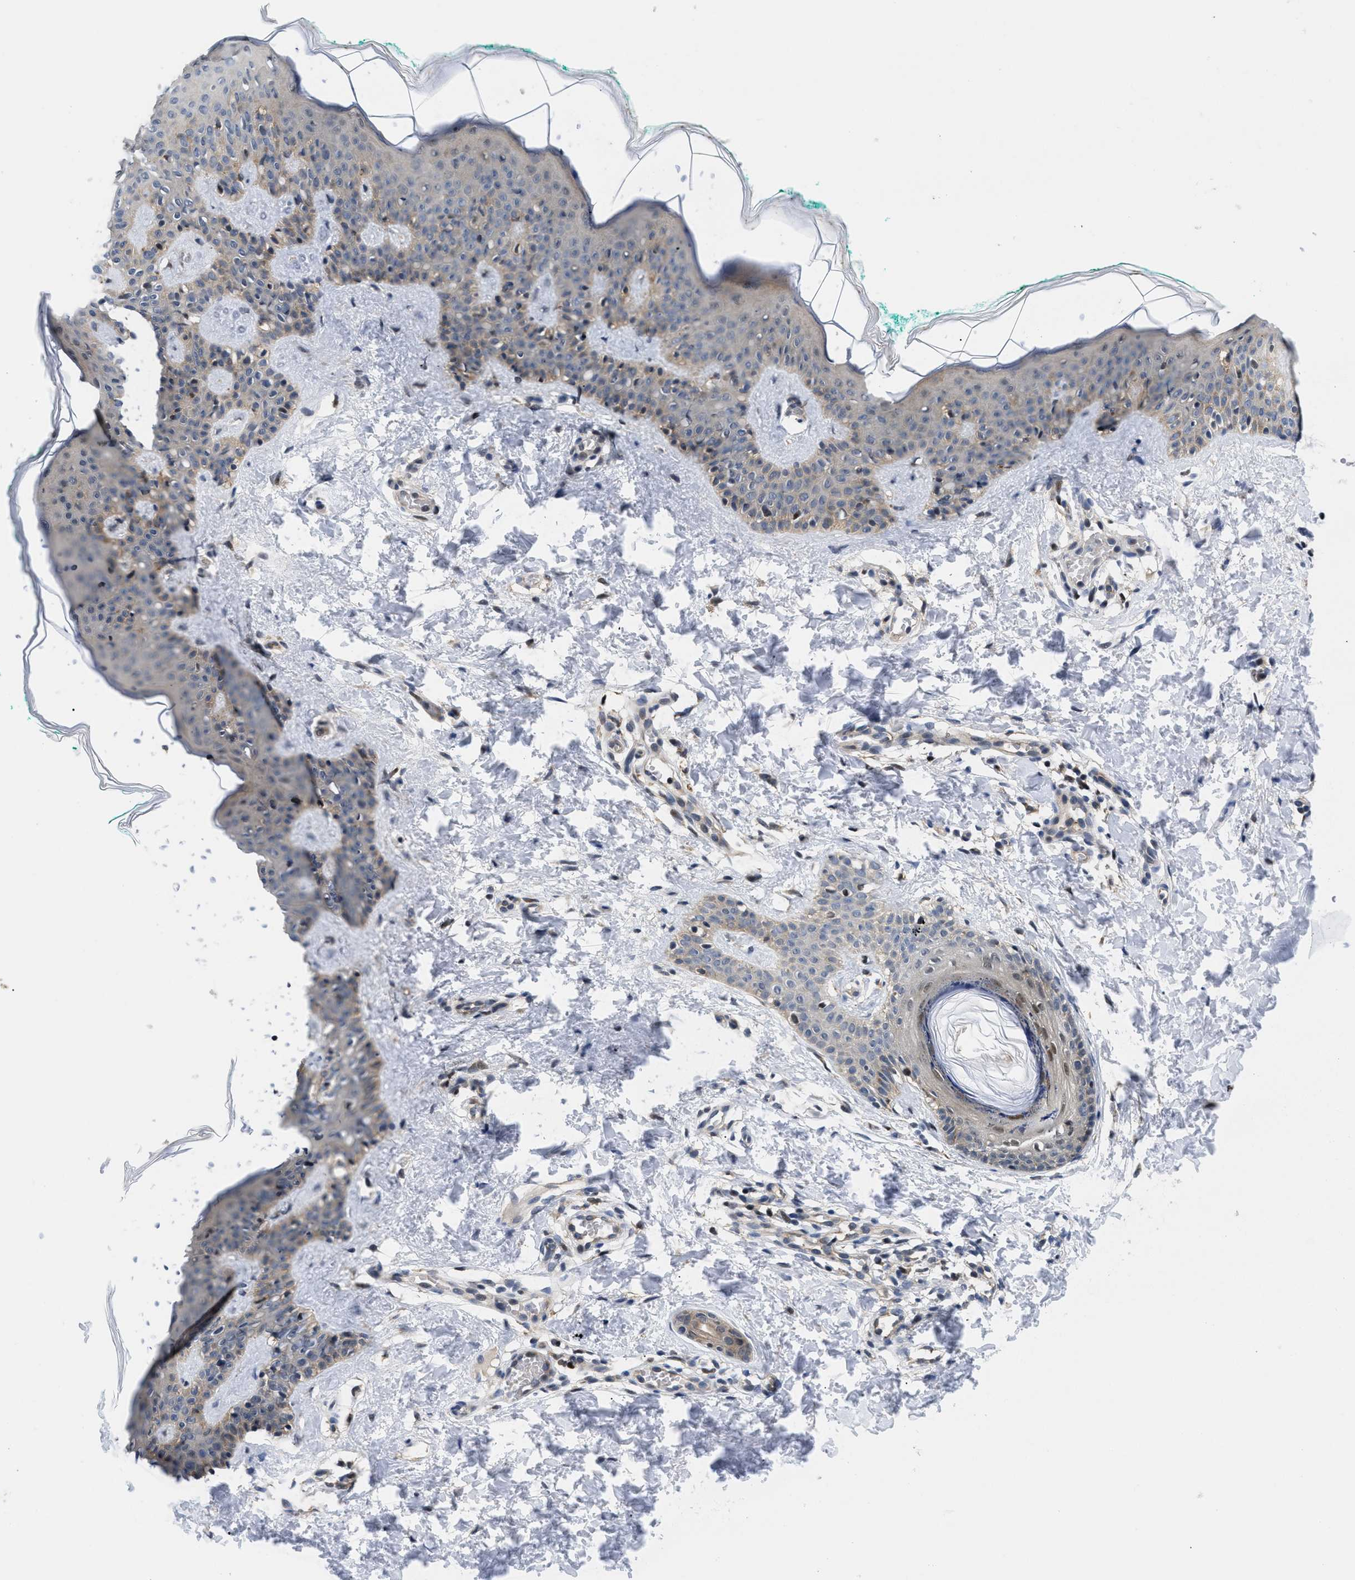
{"staining": {"intensity": "moderate", "quantity": "25%-75%", "location": "cytoplasmic/membranous"}, "tissue": "skin", "cell_type": "Fibroblasts", "image_type": "normal", "snomed": [{"axis": "morphology", "description": "Normal tissue, NOS"}, {"axis": "topography", "description": "Skin"}], "caption": "The micrograph exhibits staining of unremarkable skin, revealing moderate cytoplasmic/membranous protein staining (brown color) within fibroblasts. The staining was performed using DAB (3,3'-diaminobenzidine) to visualize the protein expression in brown, while the nuclei were stained in blue with hematoxylin (Magnification: 20x).", "gene": "SLC29A2", "patient": {"sex": "male", "age": 30}}